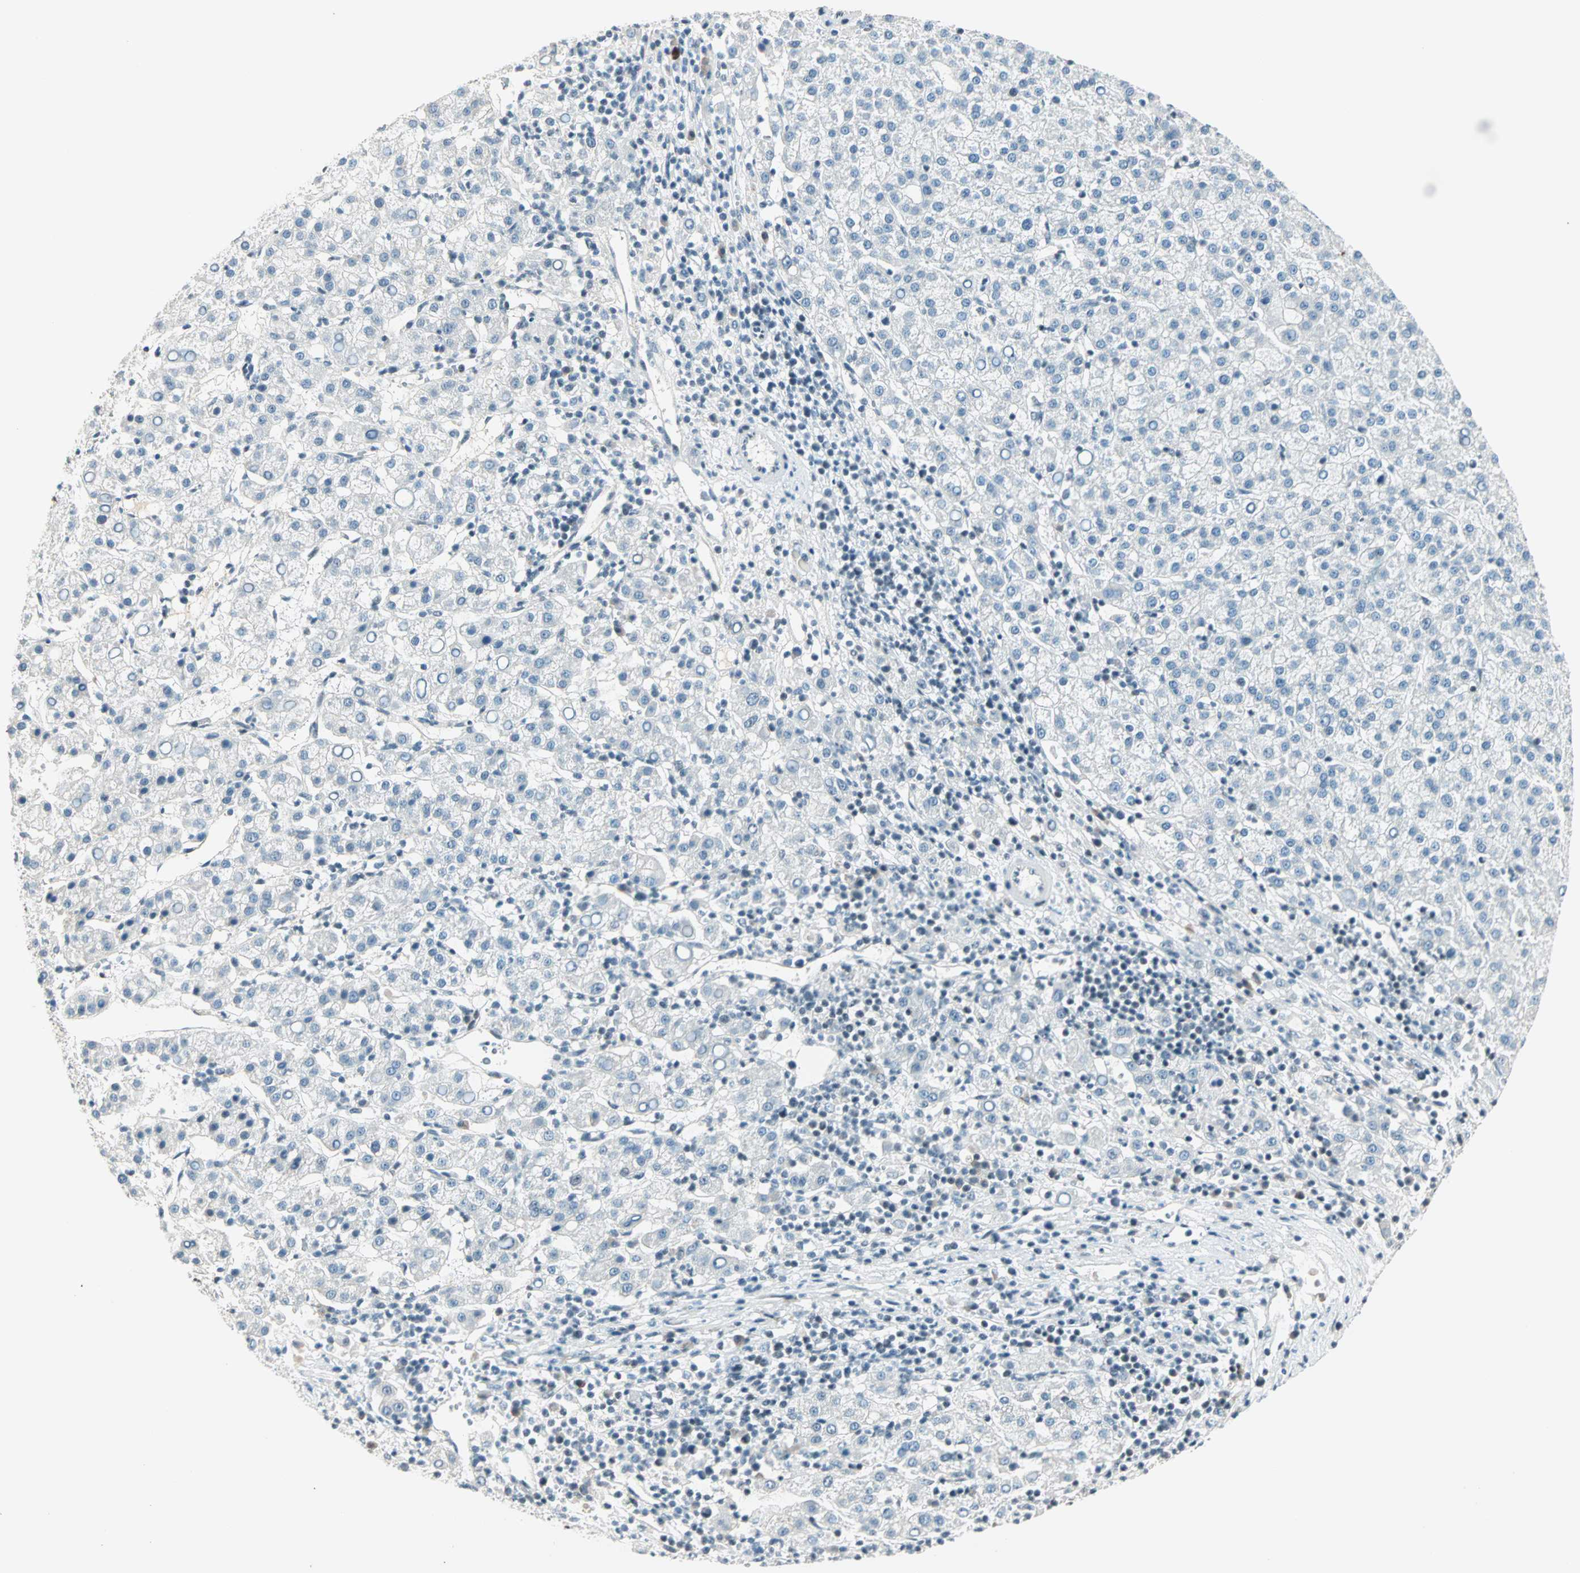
{"staining": {"intensity": "negative", "quantity": "none", "location": "none"}, "tissue": "liver cancer", "cell_type": "Tumor cells", "image_type": "cancer", "snomed": [{"axis": "morphology", "description": "Carcinoma, Hepatocellular, NOS"}, {"axis": "topography", "description": "Liver"}], "caption": "Immunohistochemistry (IHC) image of liver cancer (hepatocellular carcinoma) stained for a protein (brown), which displays no expression in tumor cells. The staining was performed using DAB to visualize the protein expression in brown, while the nuclei were stained in blue with hematoxylin (Magnification: 20x).", "gene": "SIN3A", "patient": {"sex": "female", "age": 58}}